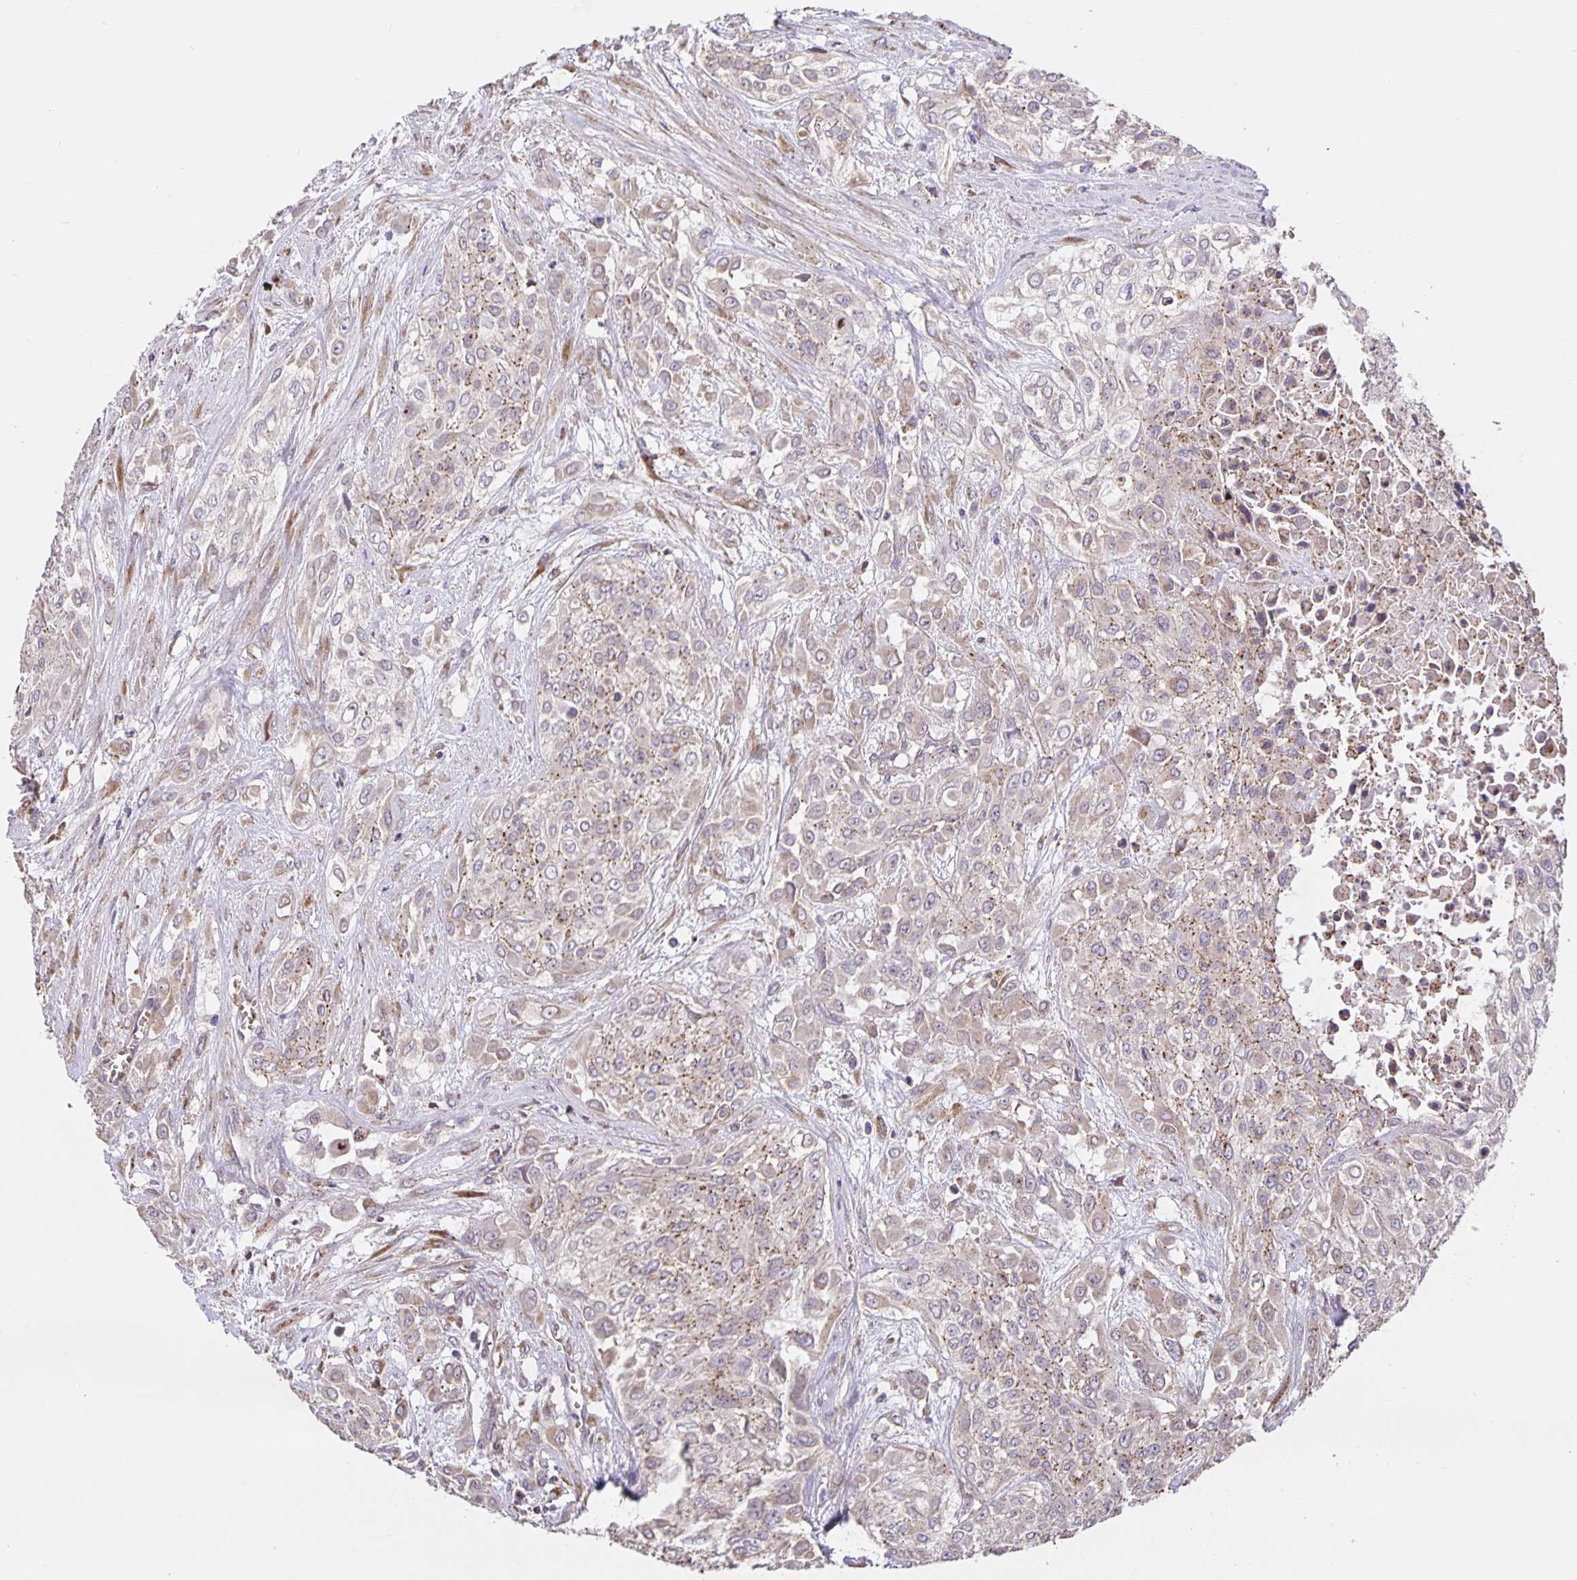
{"staining": {"intensity": "moderate", "quantity": "<25%", "location": "cytoplasmic/membranous"}, "tissue": "urothelial cancer", "cell_type": "Tumor cells", "image_type": "cancer", "snomed": [{"axis": "morphology", "description": "Urothelial carcinoma, High grade"}, {"axis": "topography", "description": "Urinary bladder"}], "caption": "An immunohistochemistry image of tumor tissue is shown. Protein staining in brown labels moderate cytoplasmic/membranous positivity in high-grade urothelial carcinoma within tumor cells.", "gene": "TMEM71", "patient": {"sex": "male", "age": 57}}